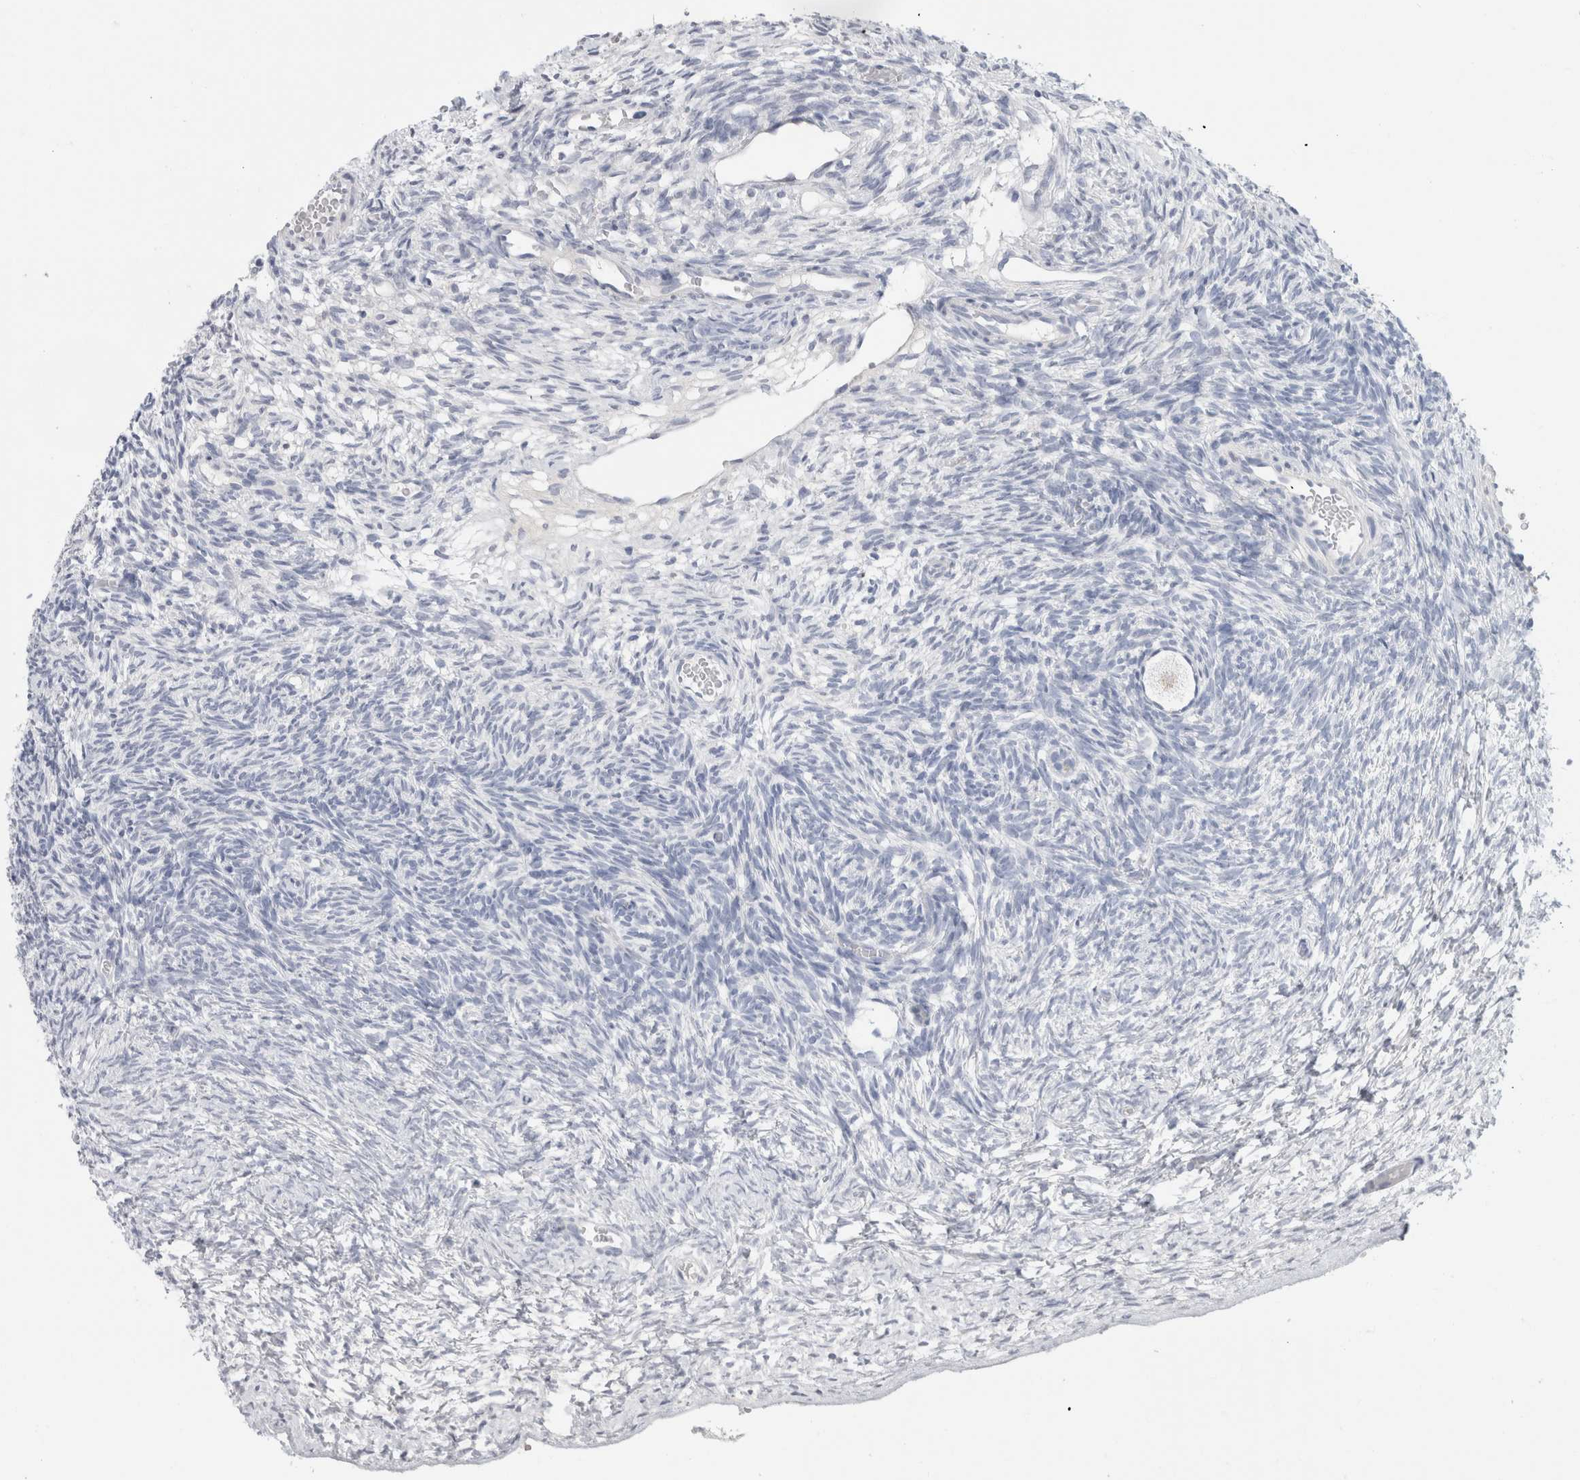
{"staining": {"intensity": "negative", "quantity": "none", "location": "none"}, "tissue": "ovary", "cell_type": "Follicle cells", "image_type": "normal", "snomed": [{"axis": "morphology", "description": "Normal tissue, NOS"}, {"axis": "topography", "description": "Ovary"}], "caption": "Immunohistochemistry micrograph of benign ovary: ovary stained with DAB (3,3'-diaminobenzidine) displays no significant protein staining in follicle cells.", "gene": "BCAN", "patient": {"sex": "female", "age": 34}}